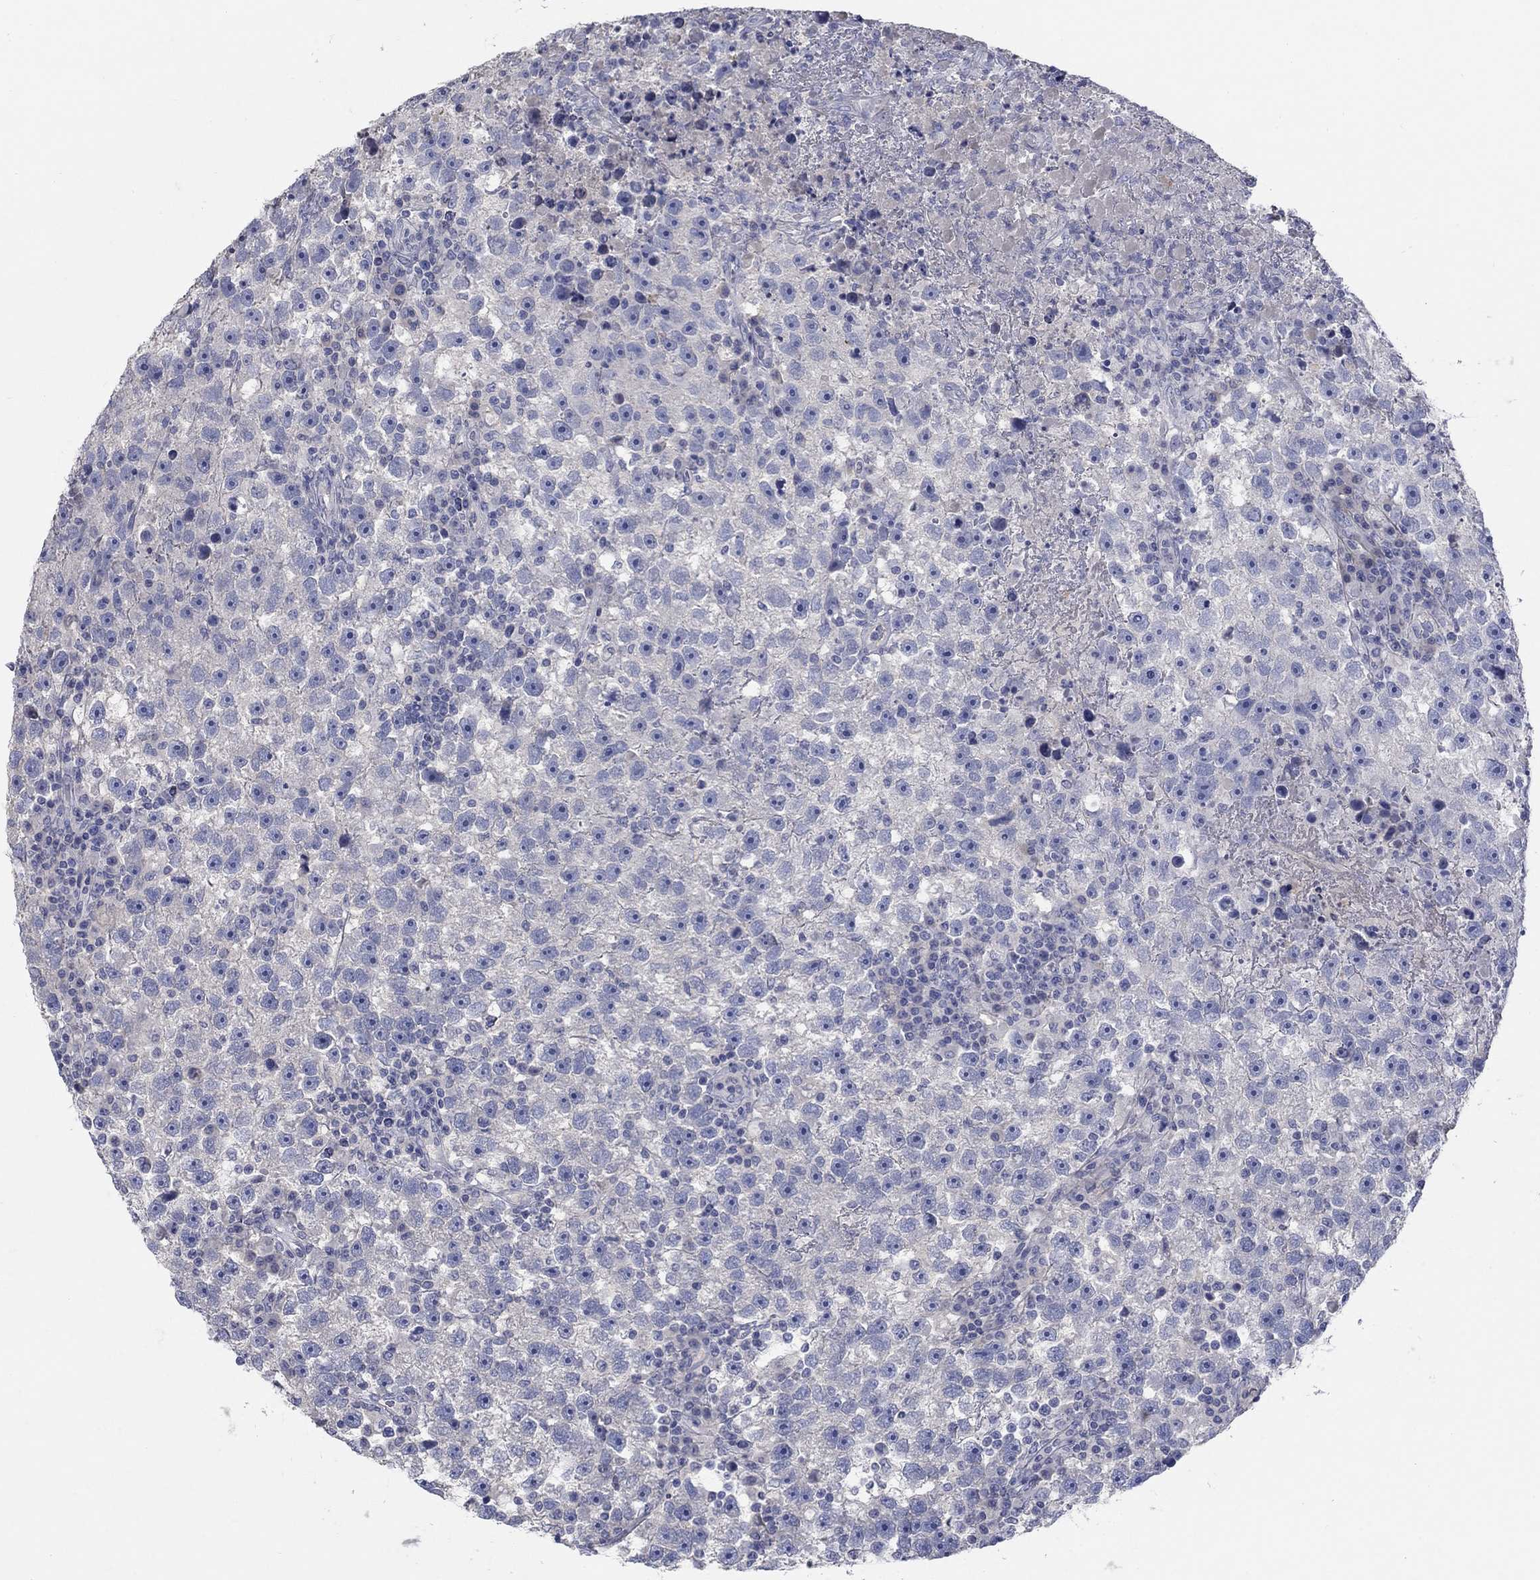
{"staining": {"intensity": "negative", "quantity": "none", "location": "none"}, "tissue": "testis cancer", "cell_type": "Tumor cells", "image_type": "cancer", "snomed": [{"axis": "morphology", "description": "Seminoma, NOS"}, {"axis": "topography", "description": "Testis"}], "caption": "High magnification brightfield microscopy of testis cancer stained with DAB (3,3'-diaminobenzidine) (brown) and counterstained with hematoxylin (blue): tumor cells show no significant positivity.", "gene": "TMEM249", "patient": {"sex": "male", "age": 47}}